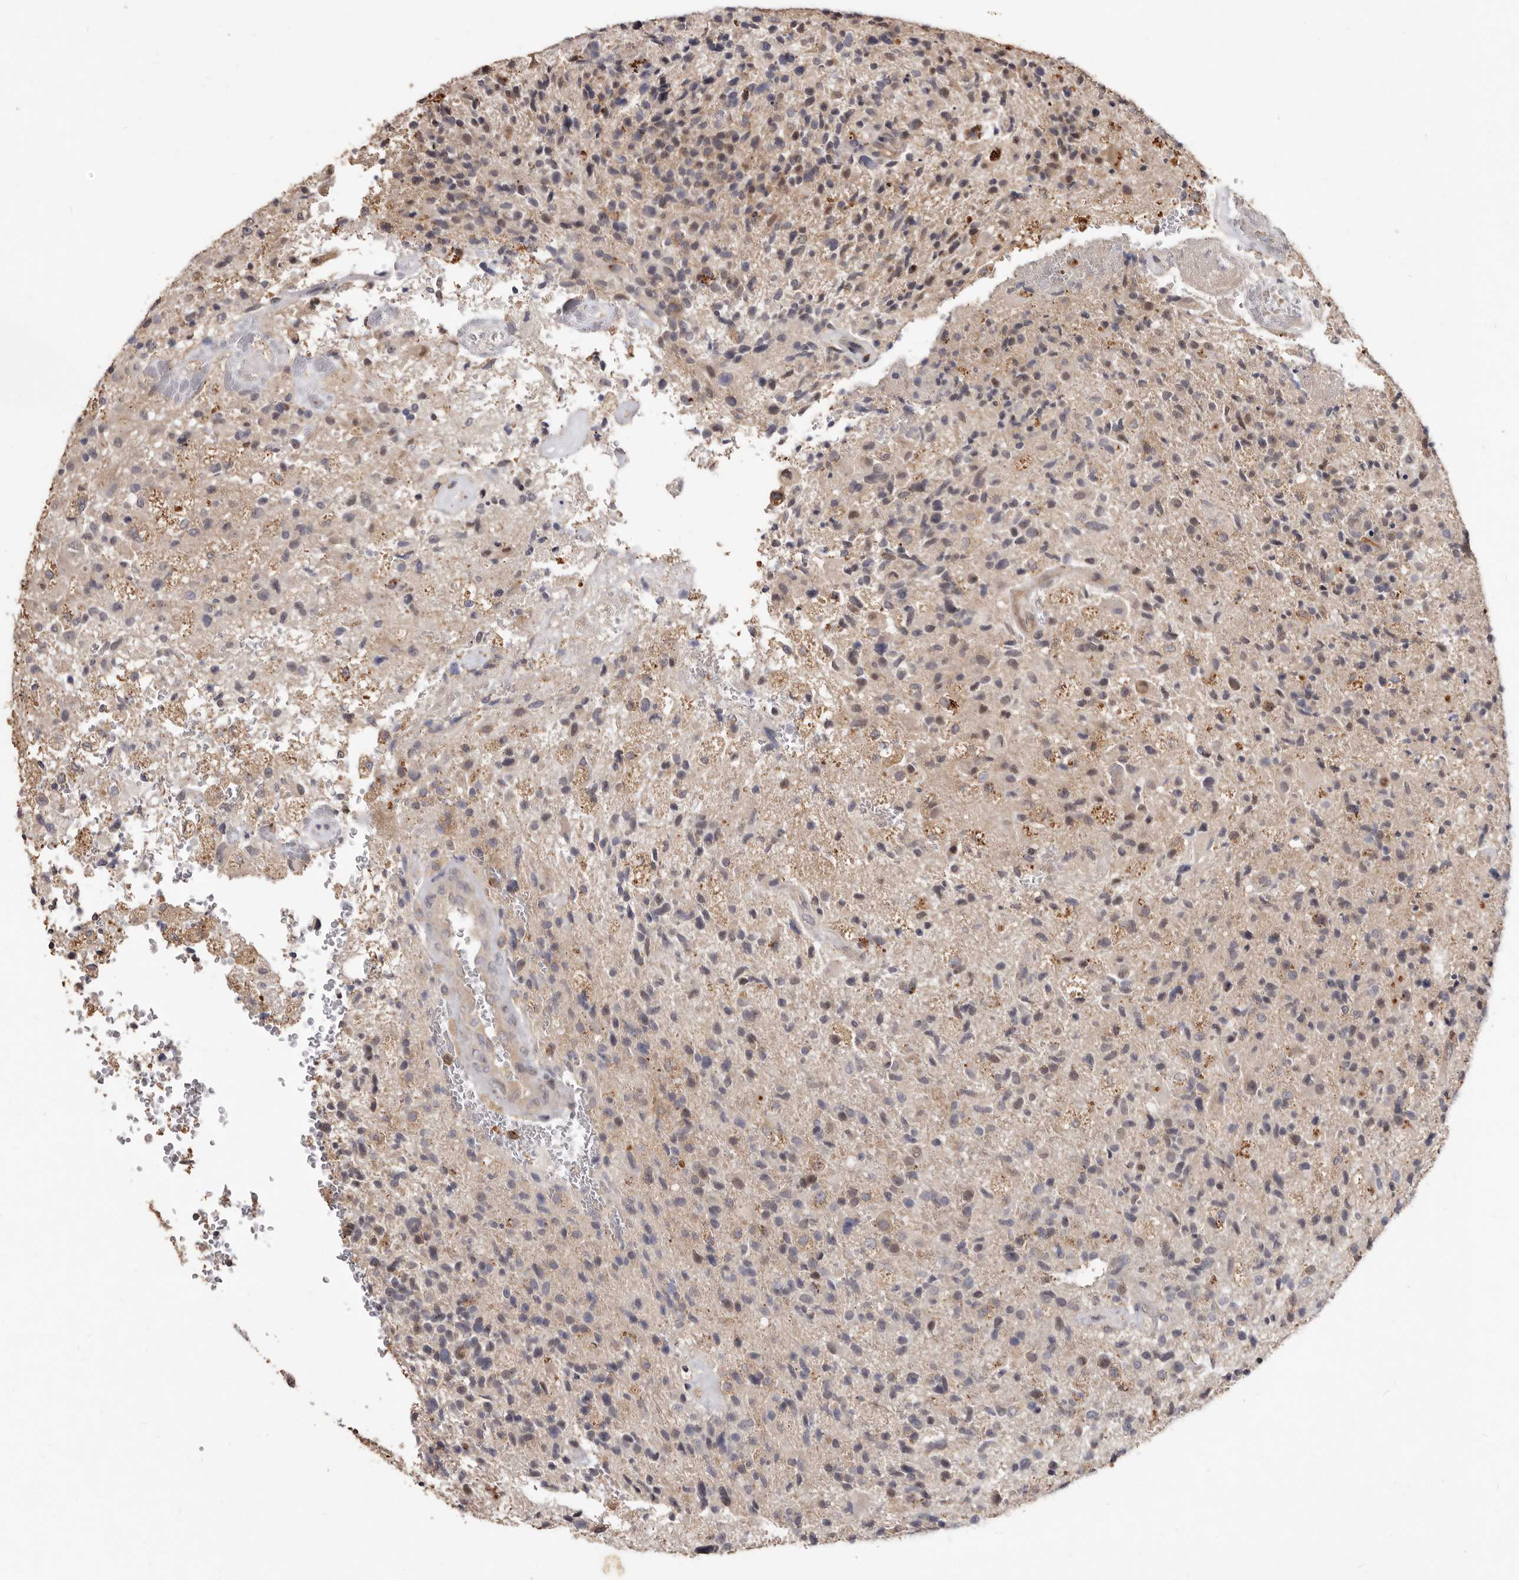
{"staining": {"intensity": "weak", "quantity": "<25%", "location": "cytoplasmic/membranous"}, "tissue": "glioma", "cell_type": "Tumor cells", "image_type": "cancer", "snomed": [{"axis": "morphology", "description": "Glioma, malignant, High grade"}, {"axis": "topography", "description": "Brain"}], "caption": "This is an IHC histopathology image of high-grade glioma (malignant). There is no staining in tumor cells.", "gene": "ACLY", "patient": {"sex": "male", "age": 72}}